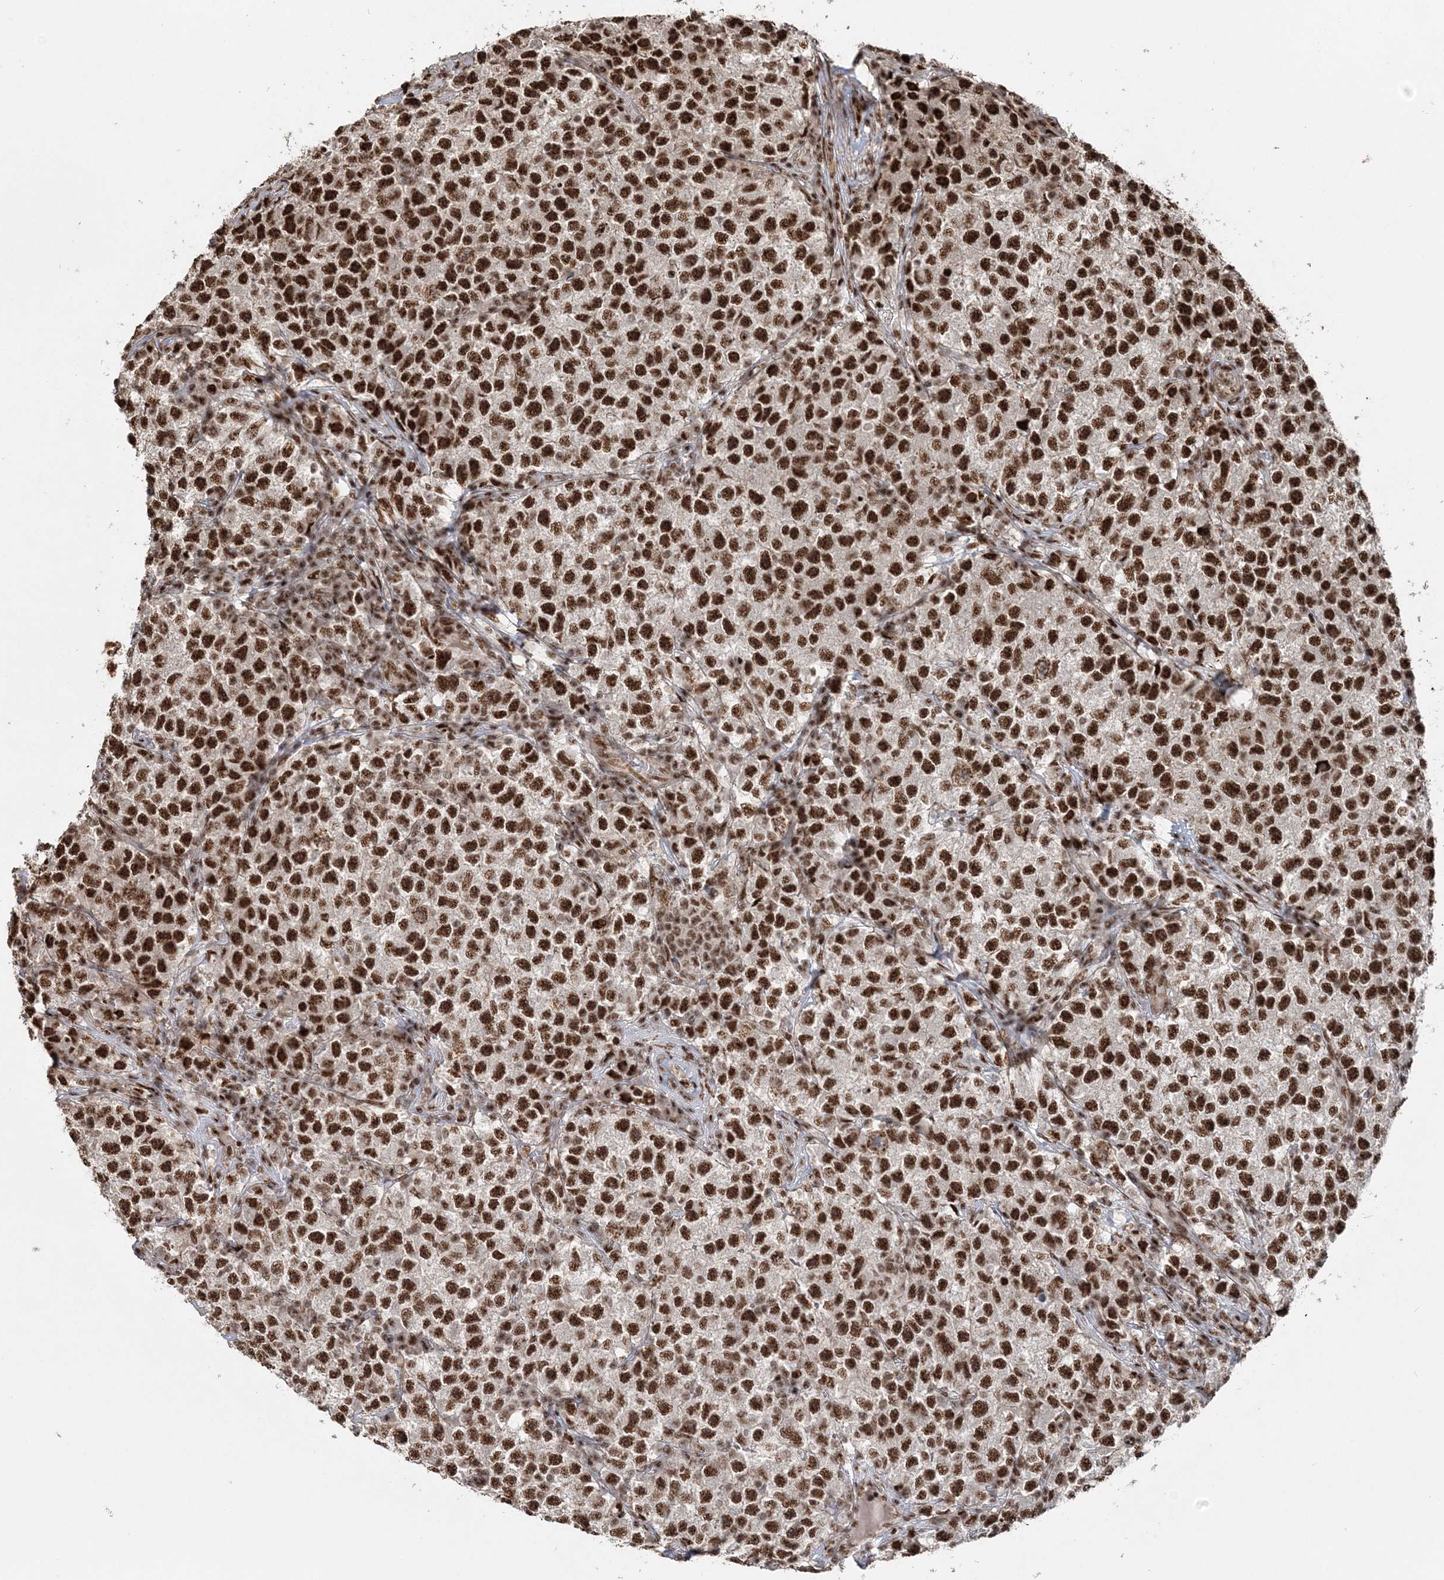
{"staining": {"intensity": "strong", "quantity": ">75%", "location": "nuclear"}, "tissue": "testis cancer", "cell_type": "Tumor cells", "image_type": "cancer", "snomed": [{"axis": "morphology", "description": "Seminoma, NOS"}, {"axis": "topography", "description": "Testis"}], "caption": "Protein expression analysis of seminoma (testis) shows strong nuclear expression in about >75% of tumor cells. Immunohistochemistry (ihc) stains the protein in brown and the nuclei are stained blue.", "gene": "EXOSC8", "patient": {"sex": "male", "age": 22}}